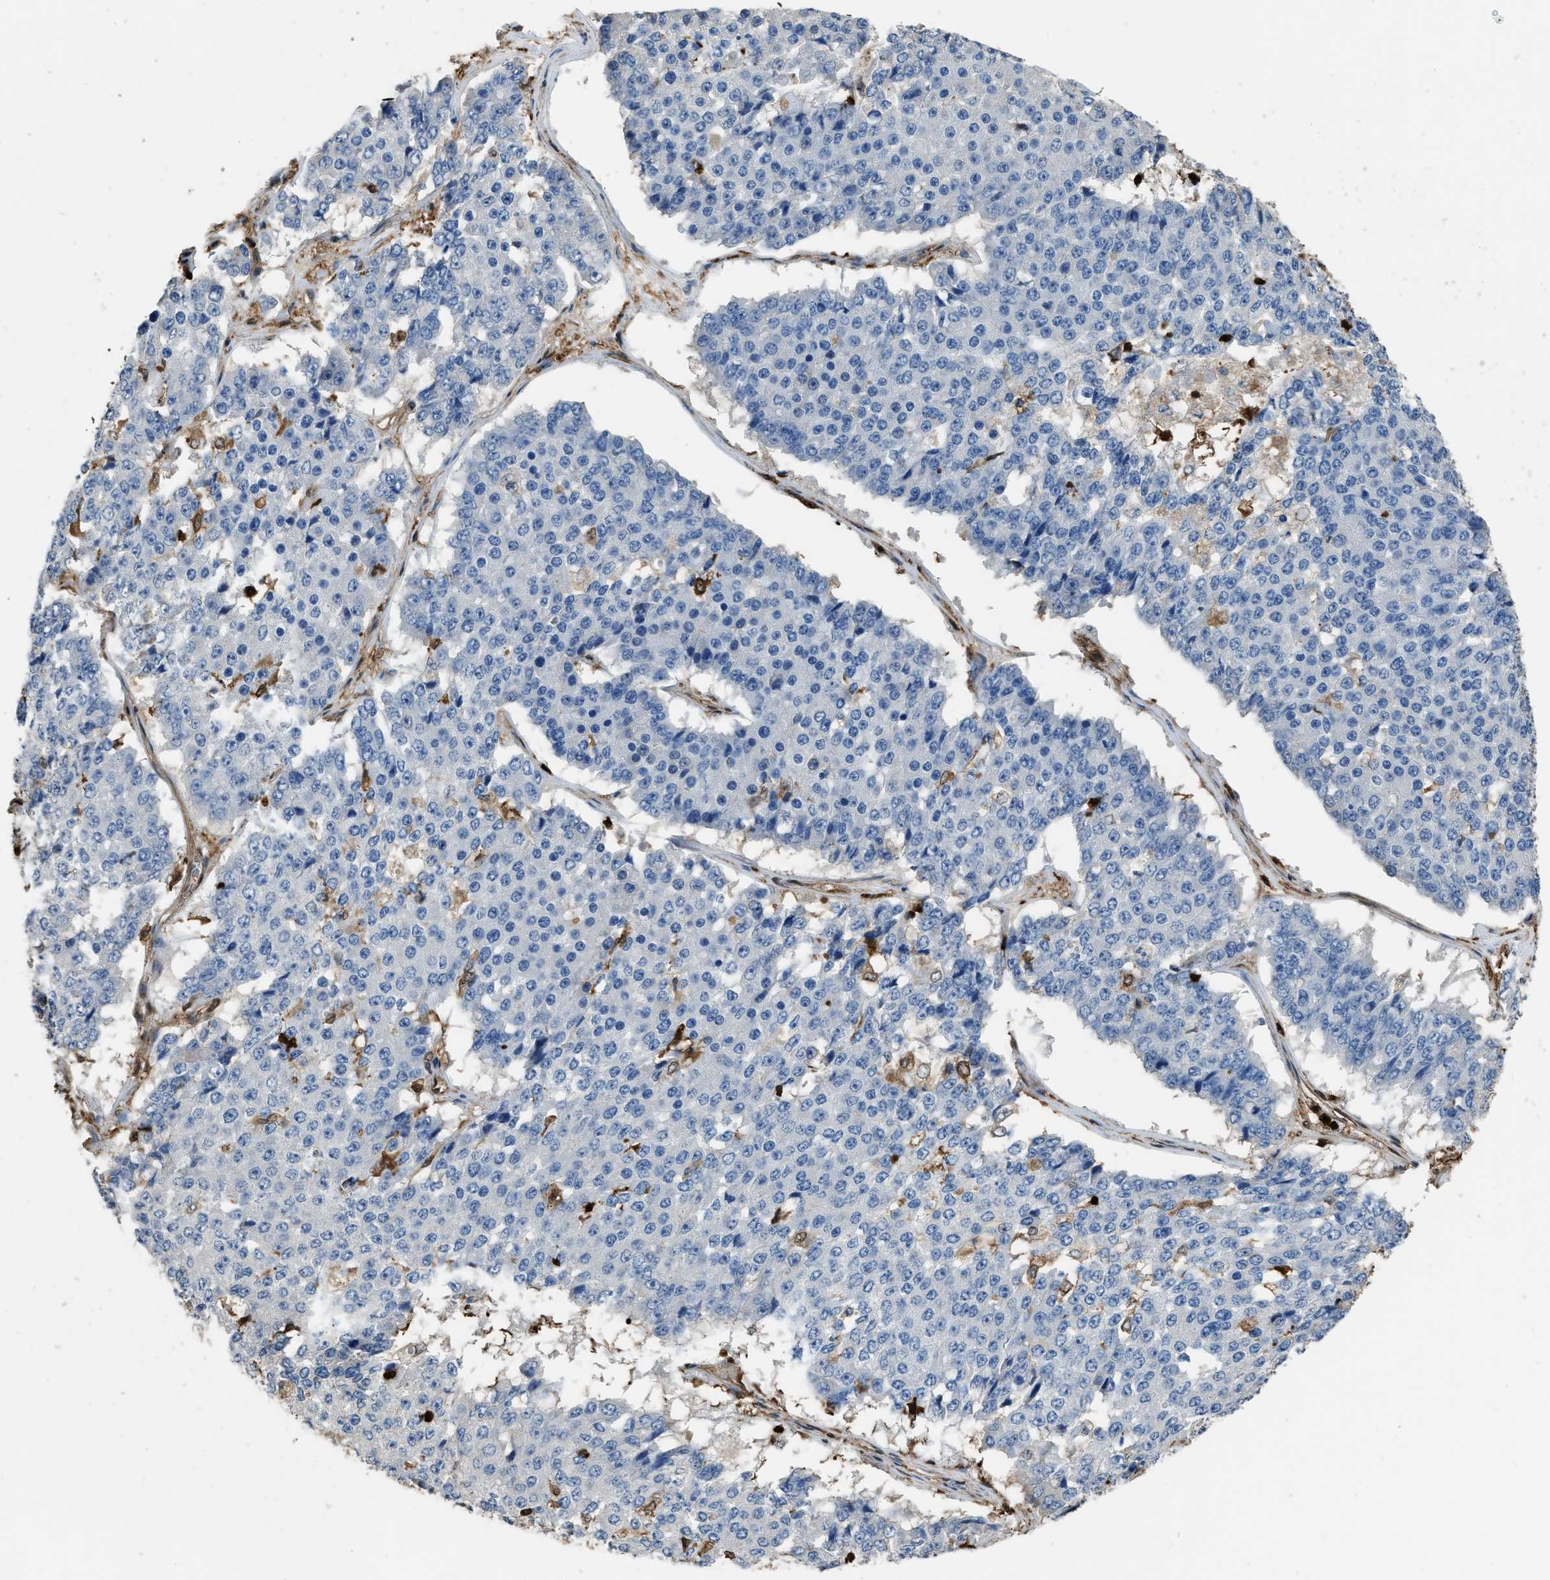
{"staining": {"intensity": "negative", "quantity": "none", "location": "none"}, "tissue": "pancreatic cancer", "cell_type": "Tumor cells", "image_type": "cancer", "snomed": [{"axis": "morphology", "description": "Adenocarcinoma, NOS"}, {"axis": "topography", "description": "Pancreas"}], "caption": "Pancreatic adenocarcinoma was stained to show a protein in brown. There is no significant positivity in tumor cells. Nuclei are stained in blue.", "gene": "ARHGDIB", "patient": {"sex": "male", "age": 50}}